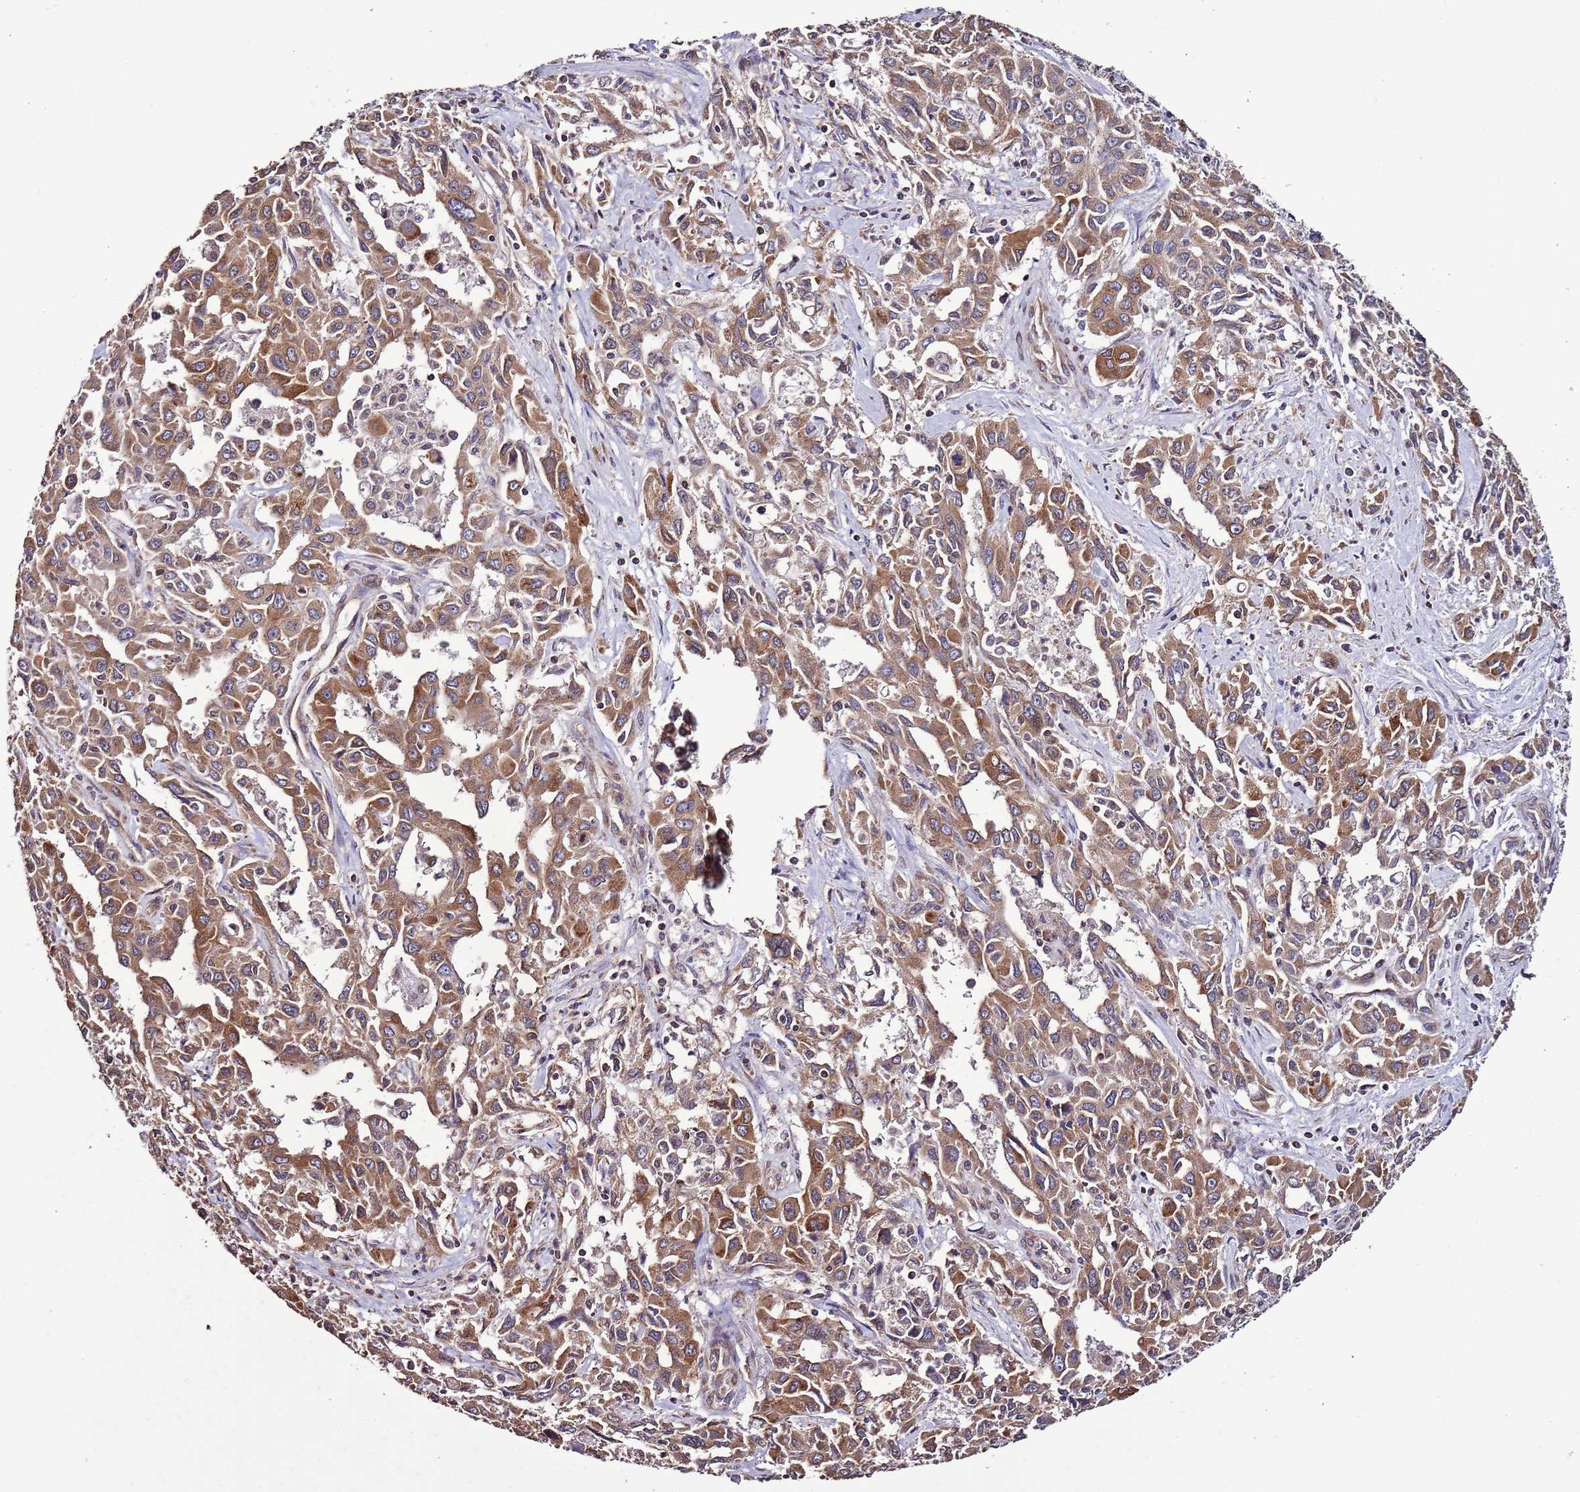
{"staining": {"intensity": "moderate", "quantity": ">75%", "location": "cytoplasmic/membranous"}, "tissue": "liver cancer", "cell_type": "Tumor cells", "image_type": "cancer", "snomed": [{"axis": "morphology", "description": "Carcinoma, Hepatocellular, NOS"}, {"axis": "topography", "description": "Liver"}], "caption": "Moderate cytoplasmic/membranous expression for a protein is present in approximately >75% of tumor cells of liver cancer (hepatocellular carcinoma) using IHC.", "gene": "SLC41A3", "patient": {"sex": "male", "age": 63}}